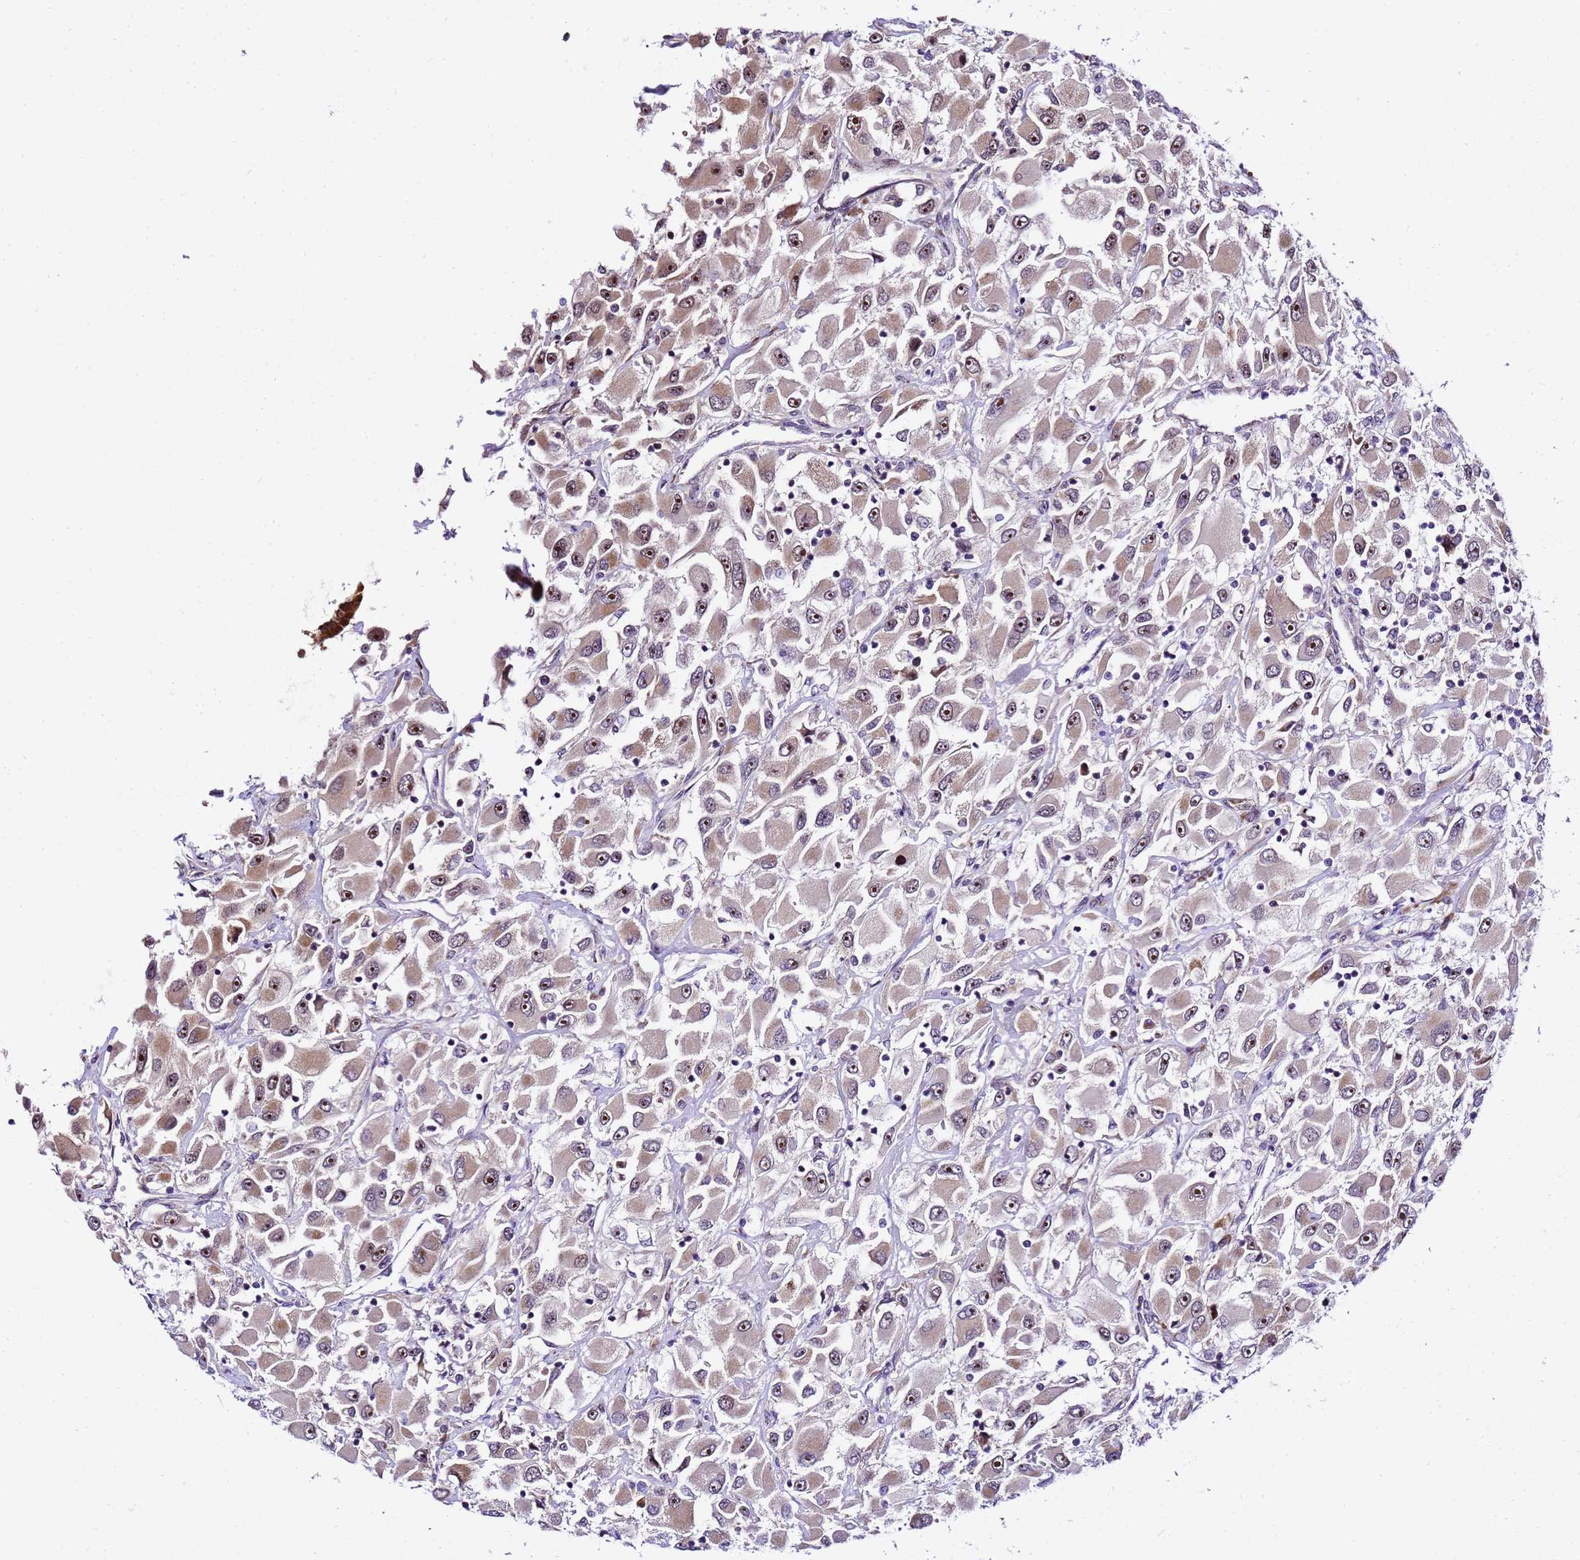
{"staining": {"intensity": "moderate", "quantity": ">75%", "location": "cytoplasmic/membranous,nuclear"}, "tissue": "renal cancer", "cell_type": "Tumor cells", "image_type": "cancer", "snomed": [{"axis": "morphology", "description": "Adenocarcinoma, NOS"}, {"axis": "topography", "description": "Kidney"}], "caption": "Immunohistochemical staining of renal cancer displays medium levels of moderate cytoplasmic/membranous and nuclear positivity in about >75% of tumor cells. Immunohistochemistry stains the protein of interest in brown and the nuclei are stained blue.", "gene": "SLX4IP", "patient": {"sex": "female", "age": 52}}